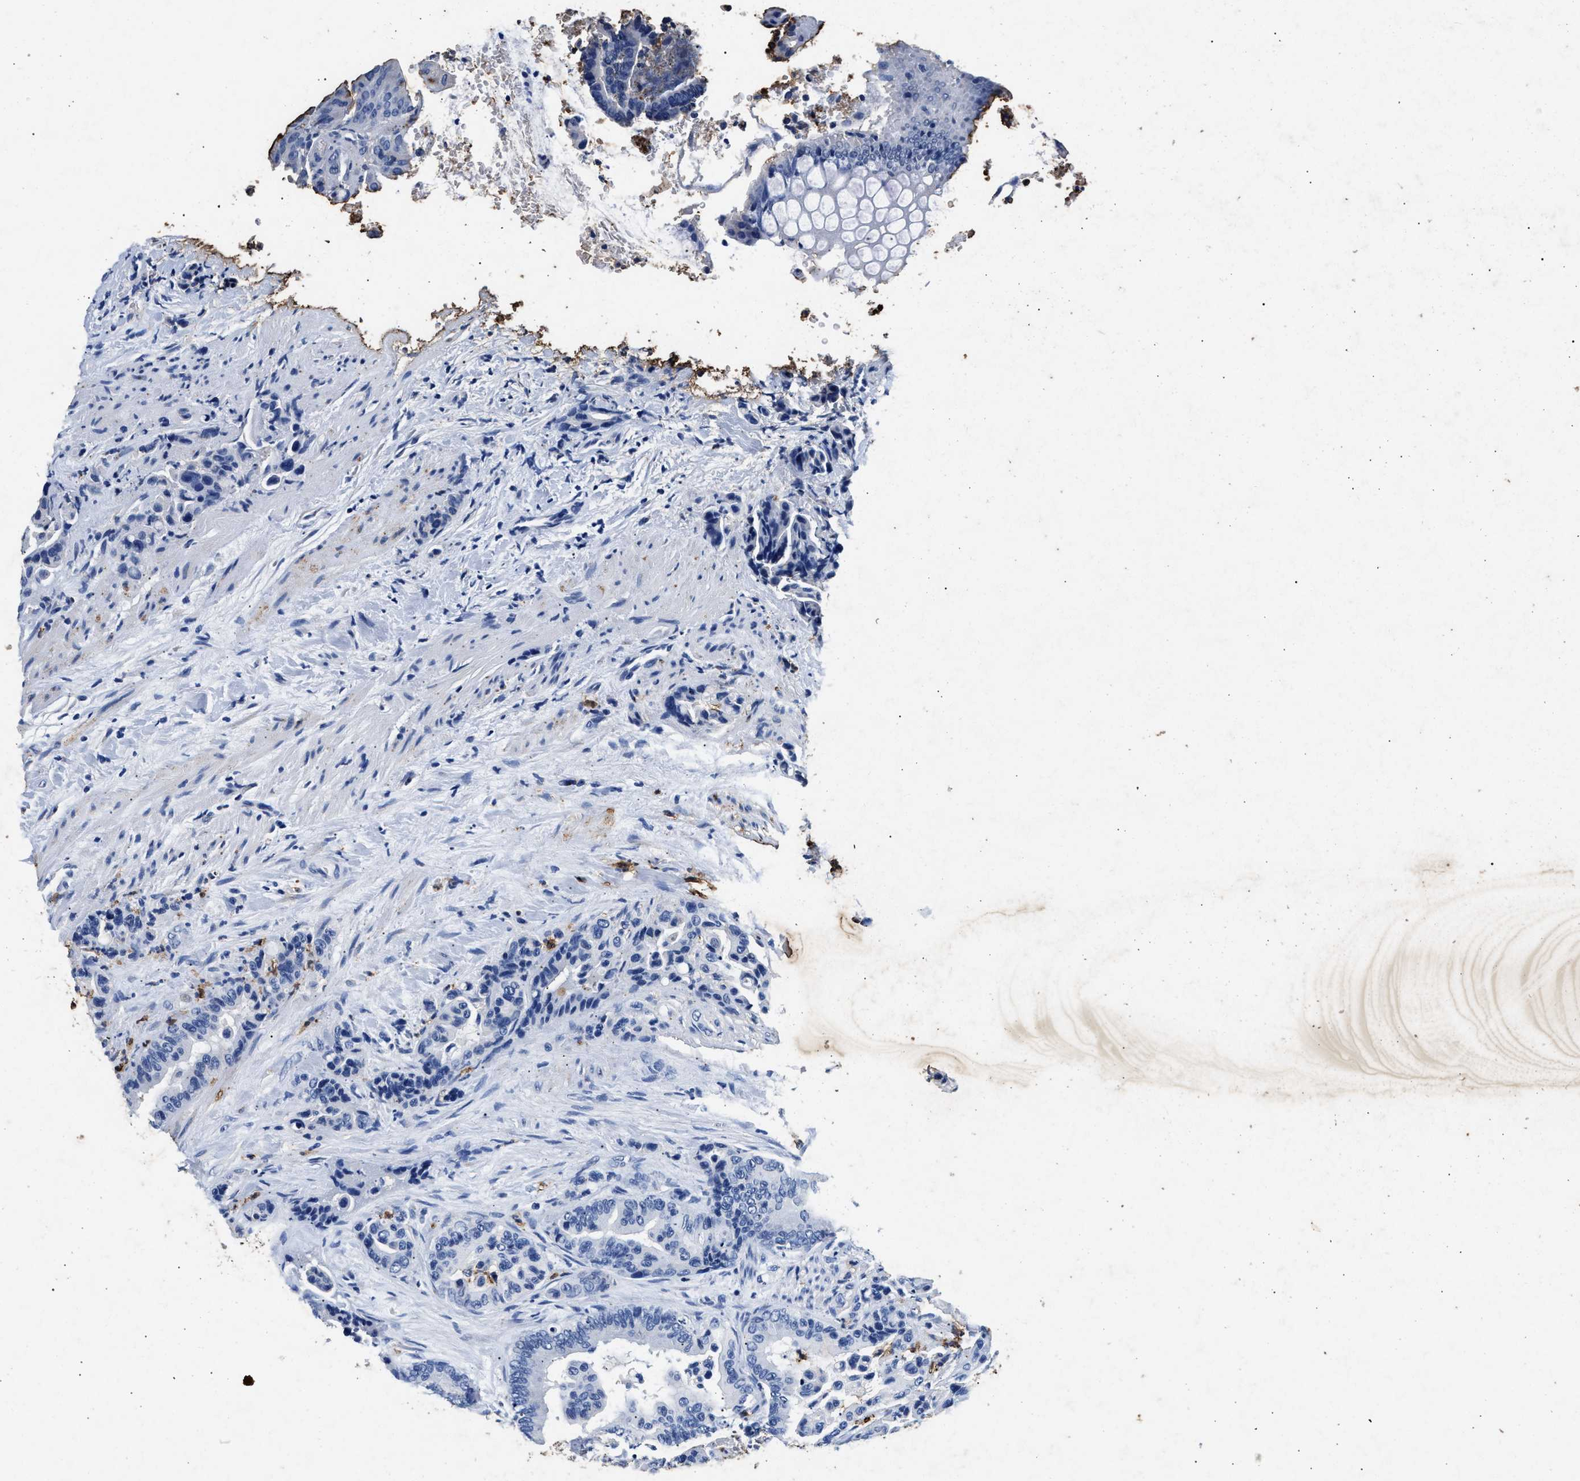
{"staining": {"intensity": "negative", "quantity": "none", "location": "none"}, "tissue": "colorectal cancer", "cell_type": "Tumor cells", "image_type": "cancer", "snomed": [{"axis": "morphology", "description": "Normal tissue, NOS"}, {"axis": "morphology", "description": "Adenocarcinoma, NOS"}, {"axis": "topography", "description": "Colon"}], "caption": "DAB (3,3'-diaminobenzidine) immunohistochemical staining of colorectal cancer reveals no significant positivity in tumor cells. (Brightfield microscopy of DAB (3,3'-diaminobenzidine) immunohistochemistry (IHC) at high magnification).", "gene": "LTB4R2", "patient": {"sex": "male", "age": 82}}